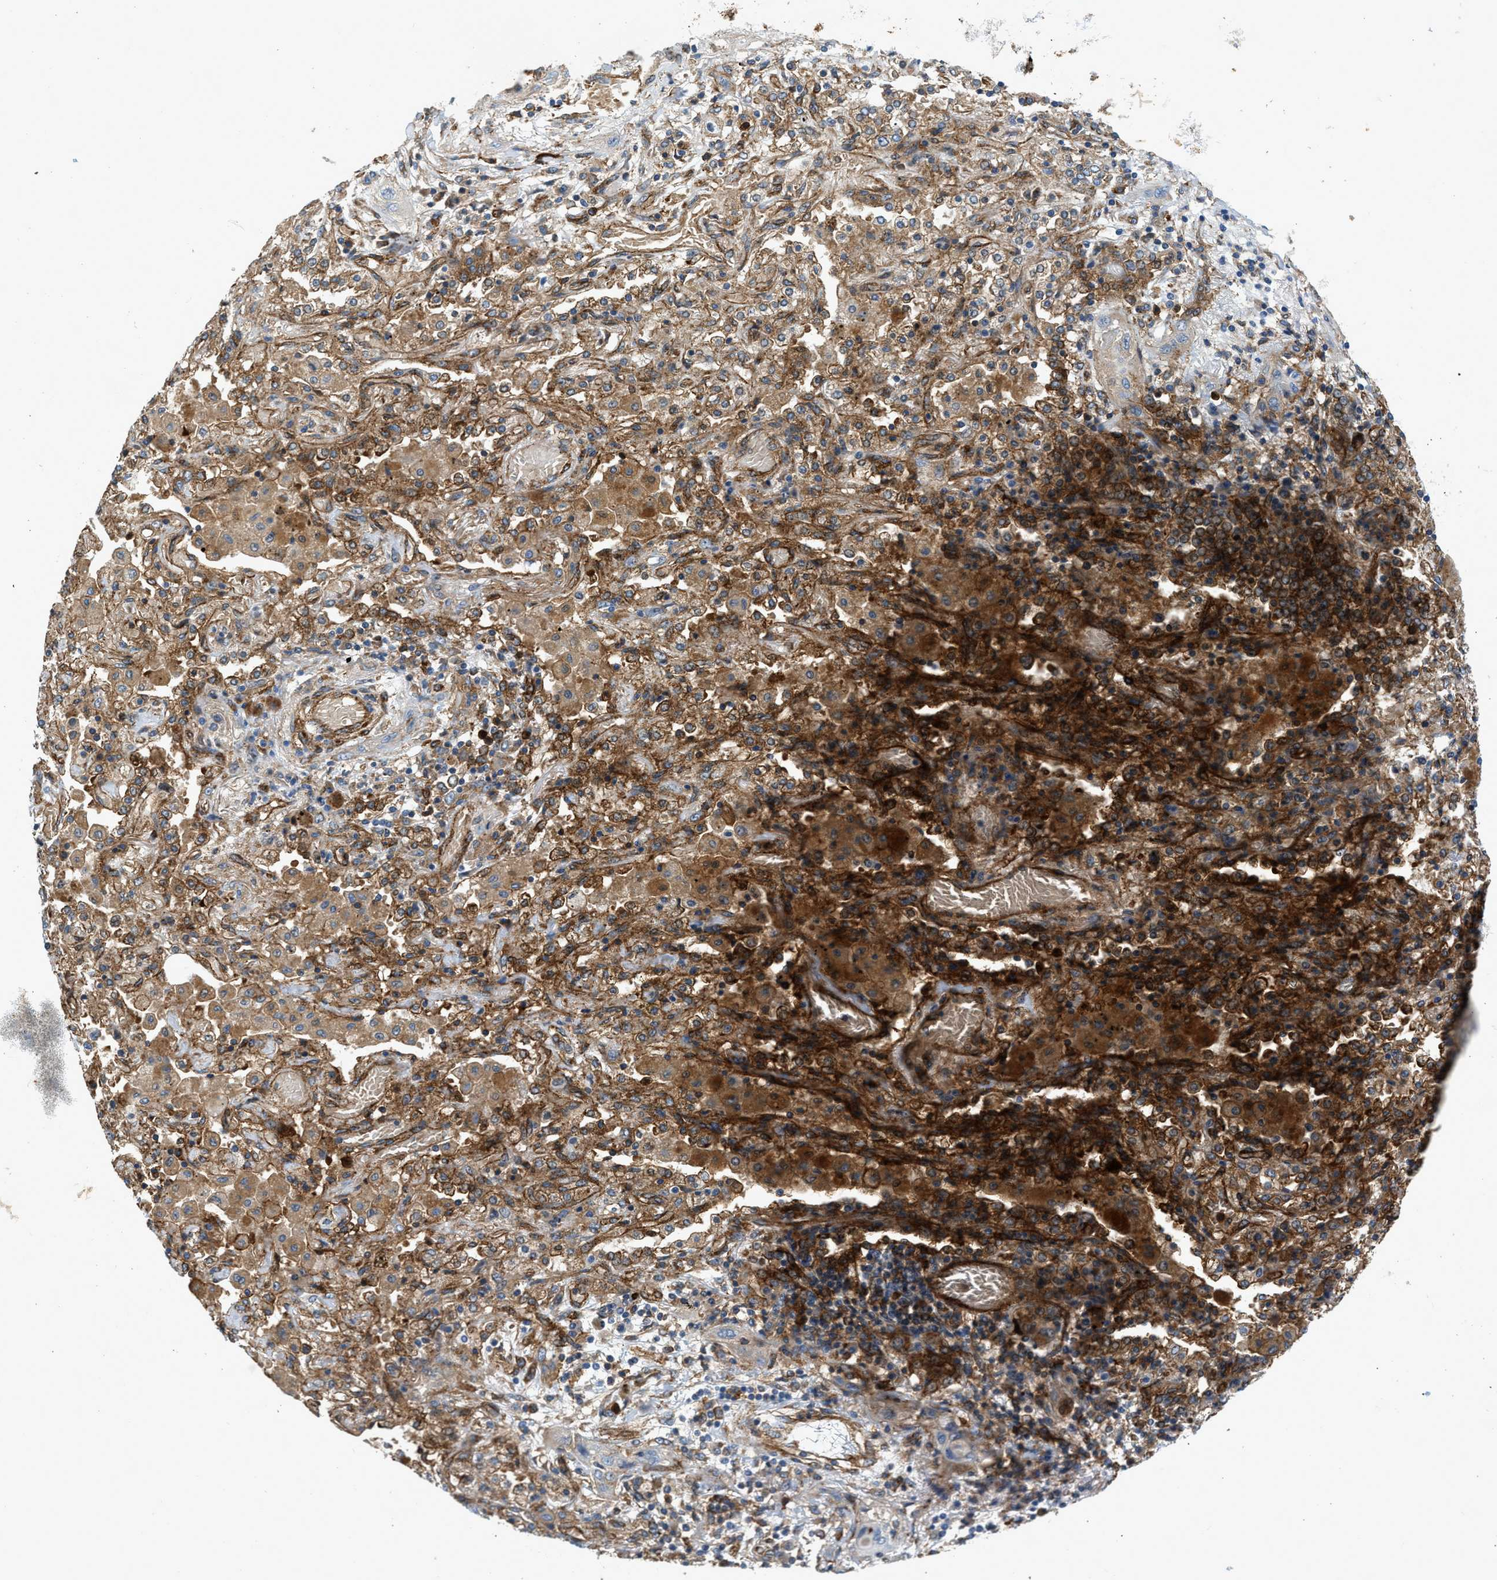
{"staining": {"intensity": "moderate", "quantity": ">75%", "location": "cytoplasmic/membranous"}, "tissue": "lung cancer", "cell_type": "Tumor cells", "image_type": "cancer", "snomed": [{"axis": "morphology", "description": "Squamous cell carcinoma, NOS"}, {"axis": "topography", "description": "Lung"}], "caption": "Lung squamous cell carcinoma stained with DAB immunohistochemistry exhibits medium levels of moderate cytoplasmic/membranous positivity in about >75% of tumor cells.", "gene": "HIP1", "patient": {"sex": "female", "age": 47}}